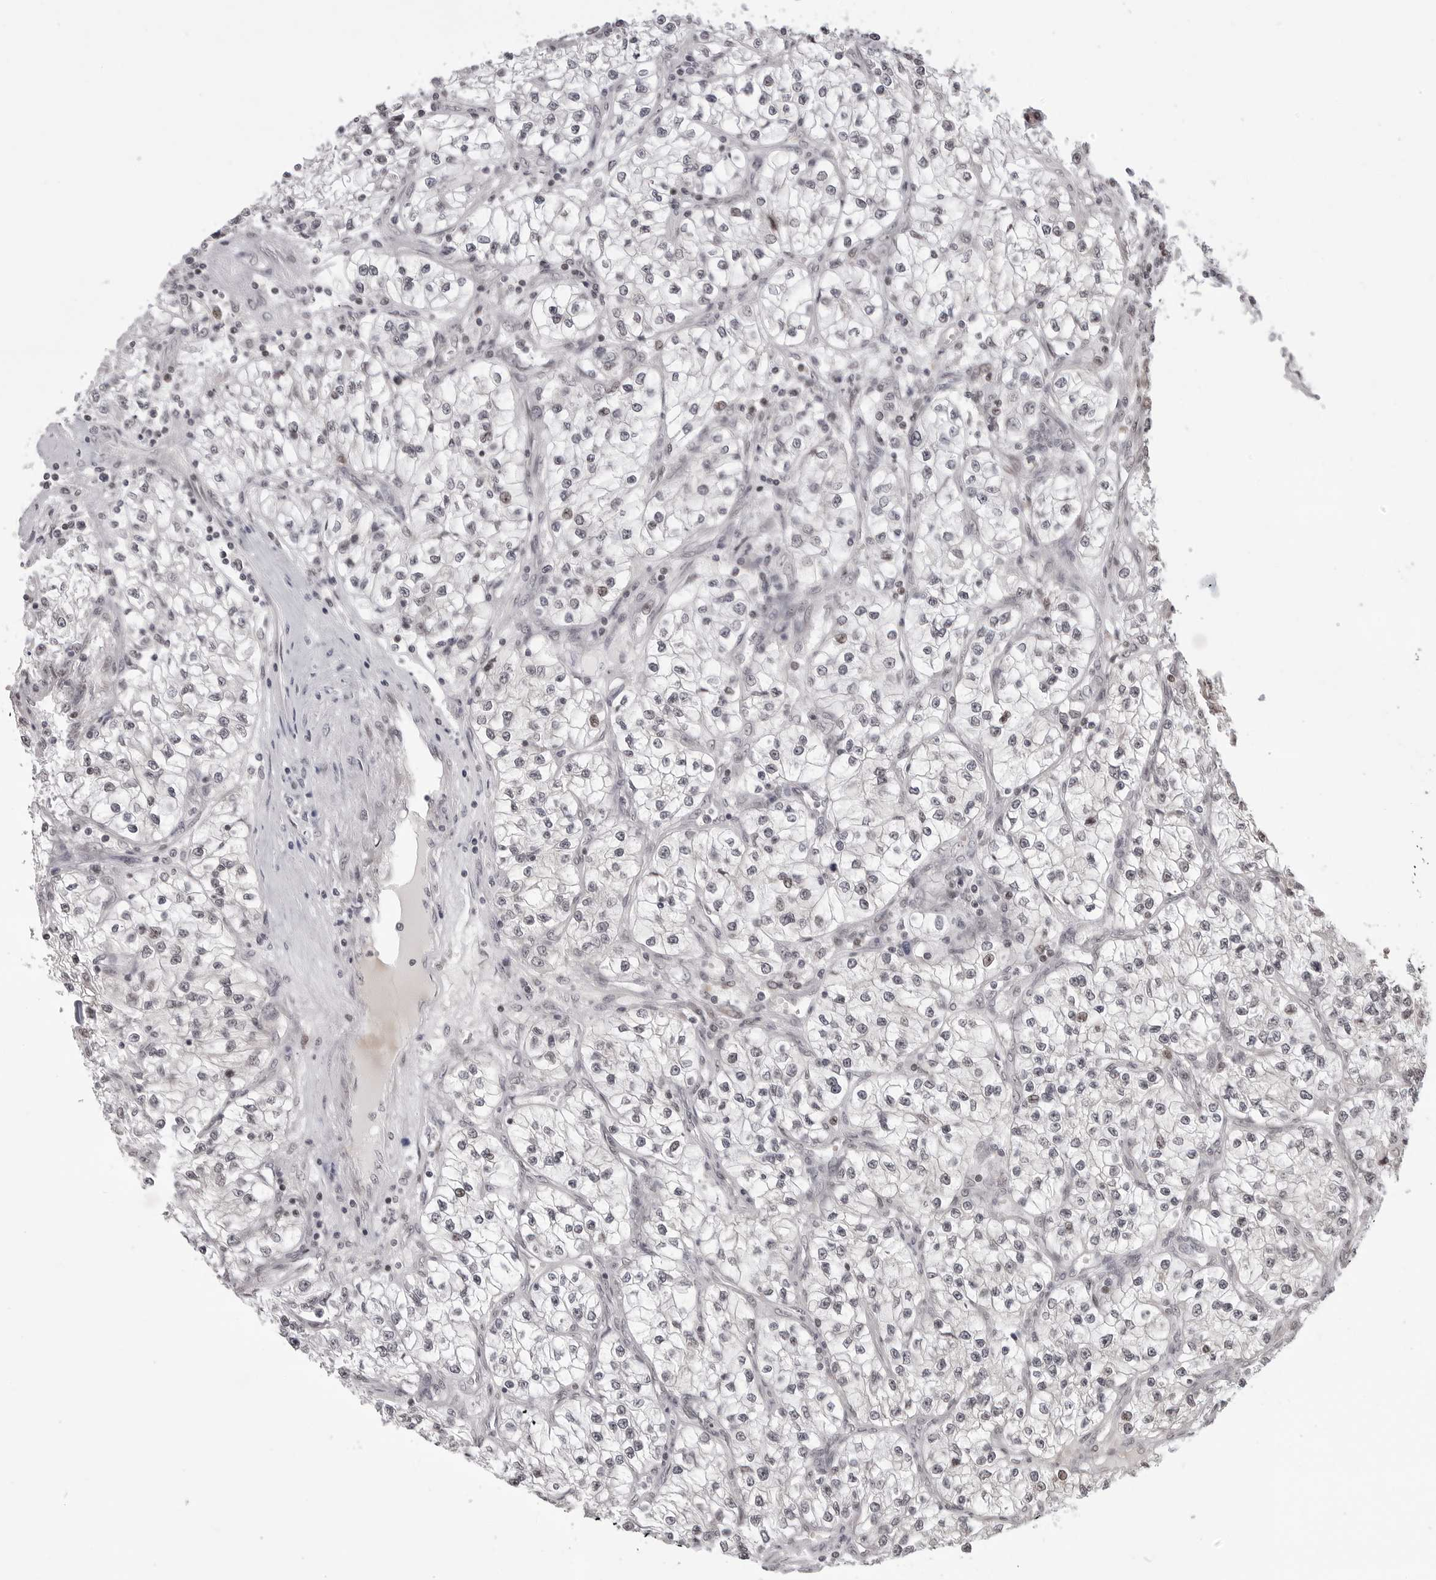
{"staining": {"intensity": "weak", "quantity": "<25%", "location": "nuclear"}, "tissue": "renal cancer", "cell_type": "Tumor cells", "image_type": "cancer", "snomed": [{"axis": "morphology", "description": "Adenocarcinoma, NOS"}, {"axis": "topography", "description": "Kidney"}], "caption": "High power microscopy photomicrograph of an immunohistochemistry micrograph of renal cancer, revealing no significant expression in tumor cells. Nuclei are stained in blue.", "gene": "PHF3", "patient": {"sex": "female", "age": 57}}